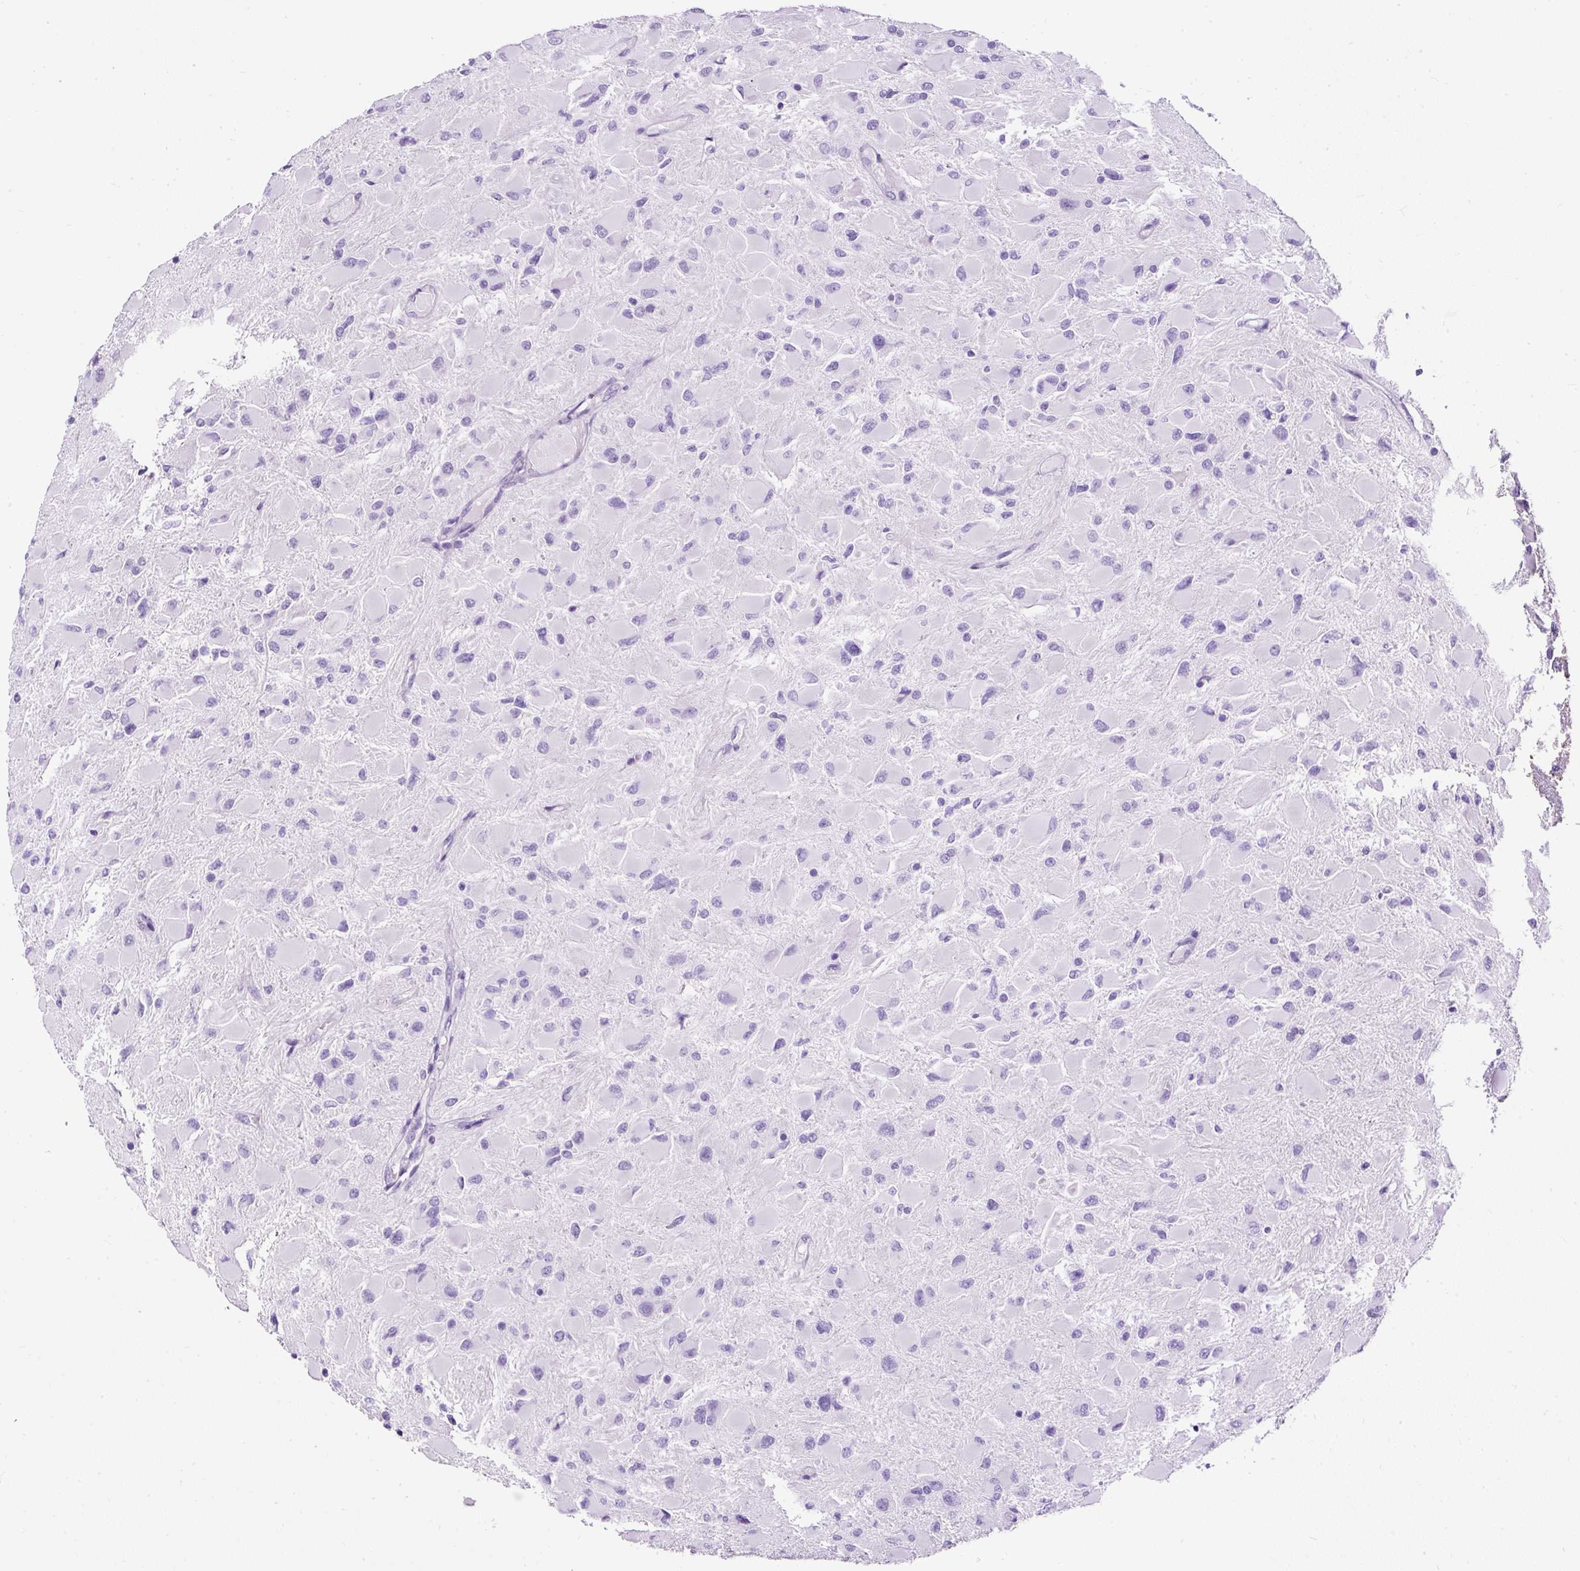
{"staining": {"intensity": "negative", "quantity": "none", "location": "none"}, "tissue": "glioma", "cell_type": "Tumor cells", "image_type": "cancer", "snomed": [{"axis": "morphology", "description": "Glioma, malignant, High grade"}, {"axis": "topography", "description": "Cerebral cortex"}], "caption": "The IHC micrograph has no significant expression in tumor cells of high-grade glioma (malignant) tissue.", "gene": "STOX2", "patient": {"sex": "female", "age": 36}}